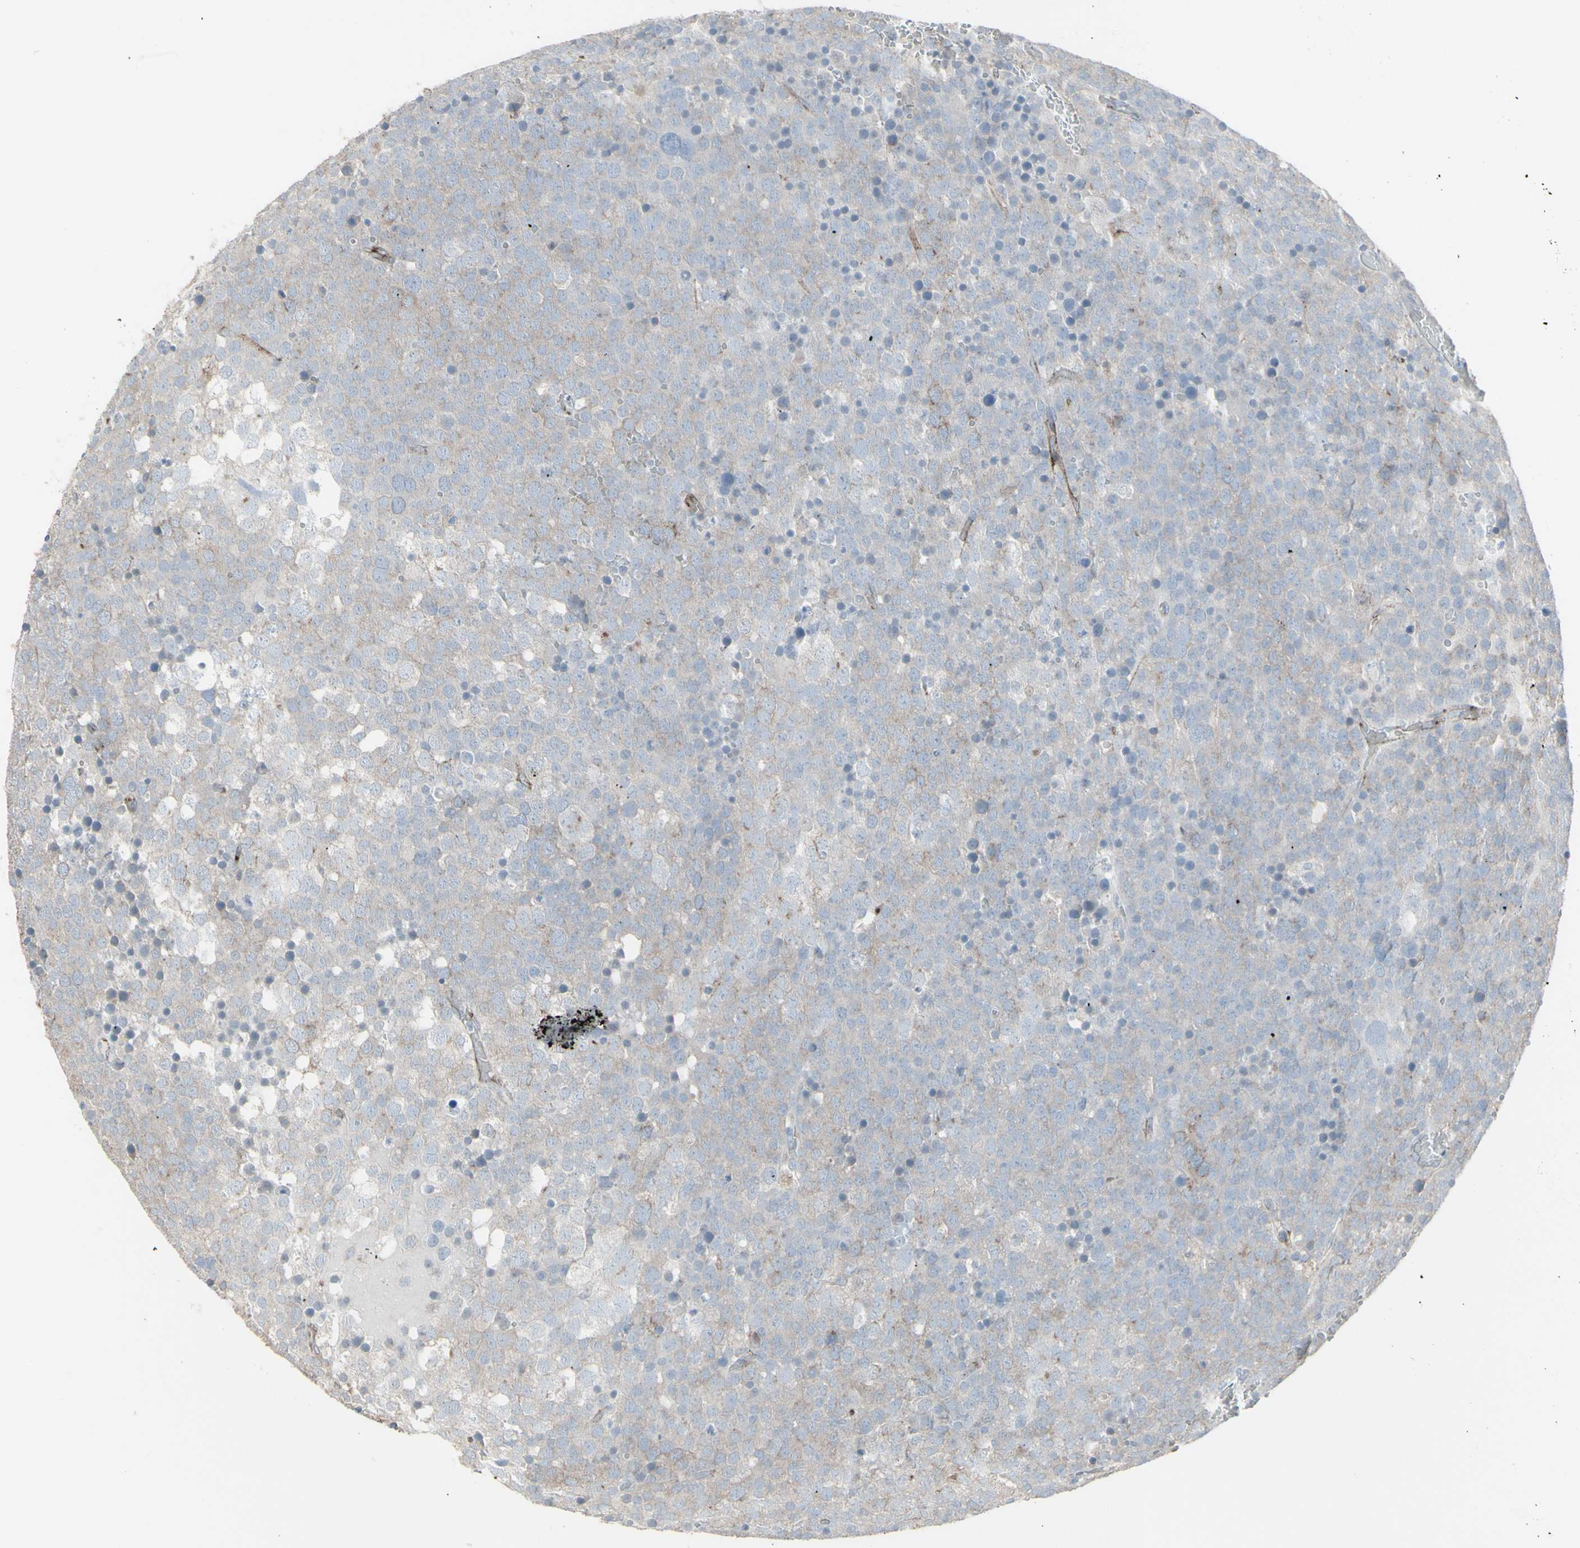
{"staining": {"intensity": "negative", "quantity": "none", "location": "none"}, "tissue": "testis cancer", "cell_type": "Tumor cells", "image_type": "cancer", "snomed": [{"axis": "morphology", "description": "Seminoma, NOS"}, {"axis": "topography", "description": "Testis"}], "caption": "Tumor cells are negative for brown protein staining in testis cancer.", "gene": "GJA1", "patient": {"sex": "male", "age": 71}}